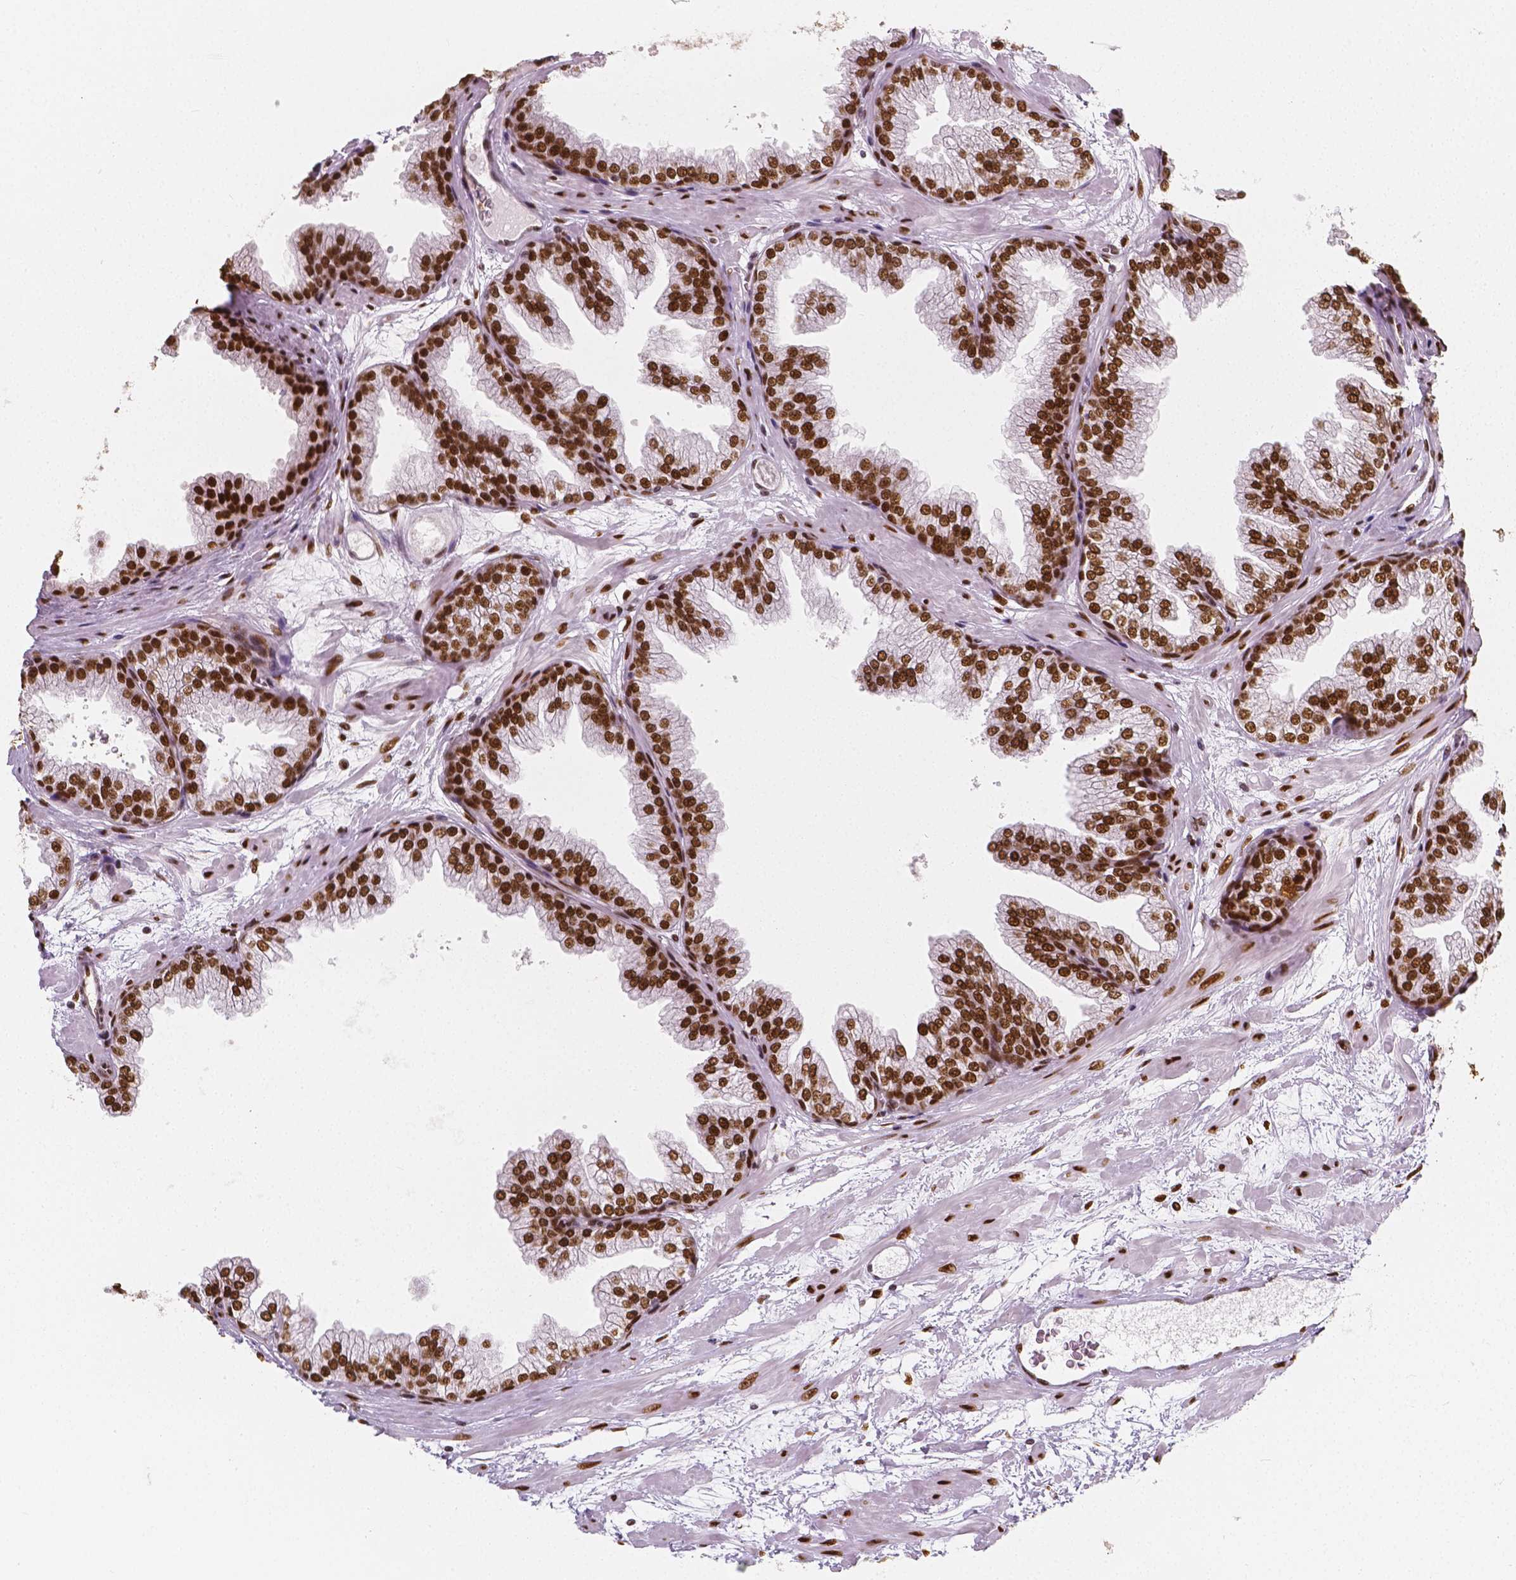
{"staining": {"intensity": "strong", "quantity": ">75%", "location": "nuclear"}, "tissue": "prostate", "cell_type": "Glandular cells", "image_type": "normal", "snomed": [{"axis": "morphology", "description": "Normal tissue, NOS"}, {"axis": "topography", "description": "Prostate"}], "caption": "Prostate stained for a protein (brown) exhibits strong nuclear positive positivity in about >75% of glandular cells.", "gene": "NUCKS1", "patient": {"sex": "male", "age": 37}}